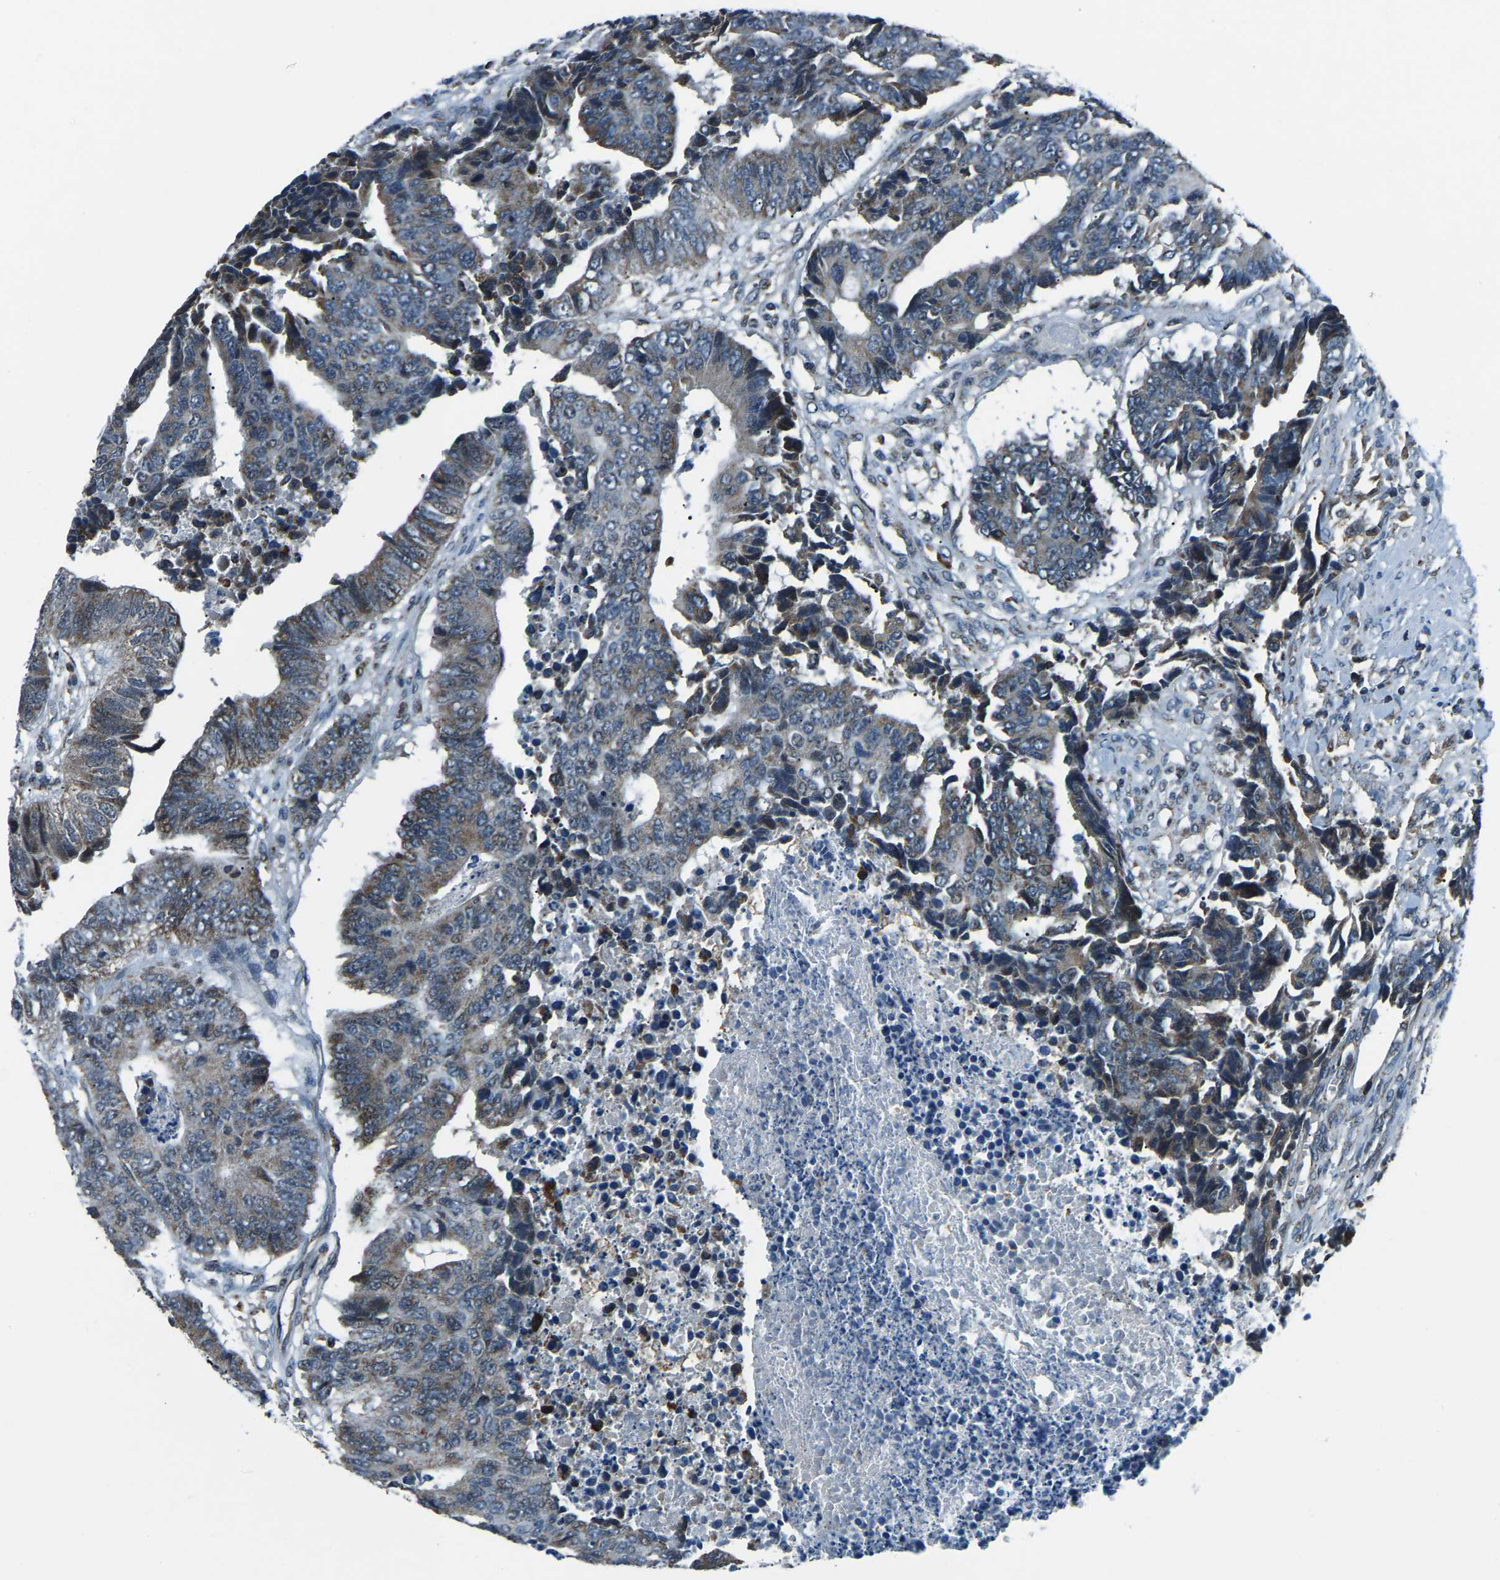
{"staining": {"intensity": "moderate", "quantity": "<25%", "location": "cytoplasmic/membranous"}, "tissue": "colorectal cancer", "cell_type": "Tumor cells", "image_type": "cancer", "snomed": [{"axis": "morphology", "description": "Adenocarcinoma, NOS"}, {"axis": "topography", "description": "Rectum"}], "caption": "Protein staining of colorectal cancer tissue demonstrates moderate cytoplasmic/membranous positivity in about <25% of tumor cells. Using DAB (brown) and hematoxylin (blue) stains, captured at high magnification using brightfield microscopy.", "gene": "RBM33", "patient": {"sex": "male", "age": 84}}